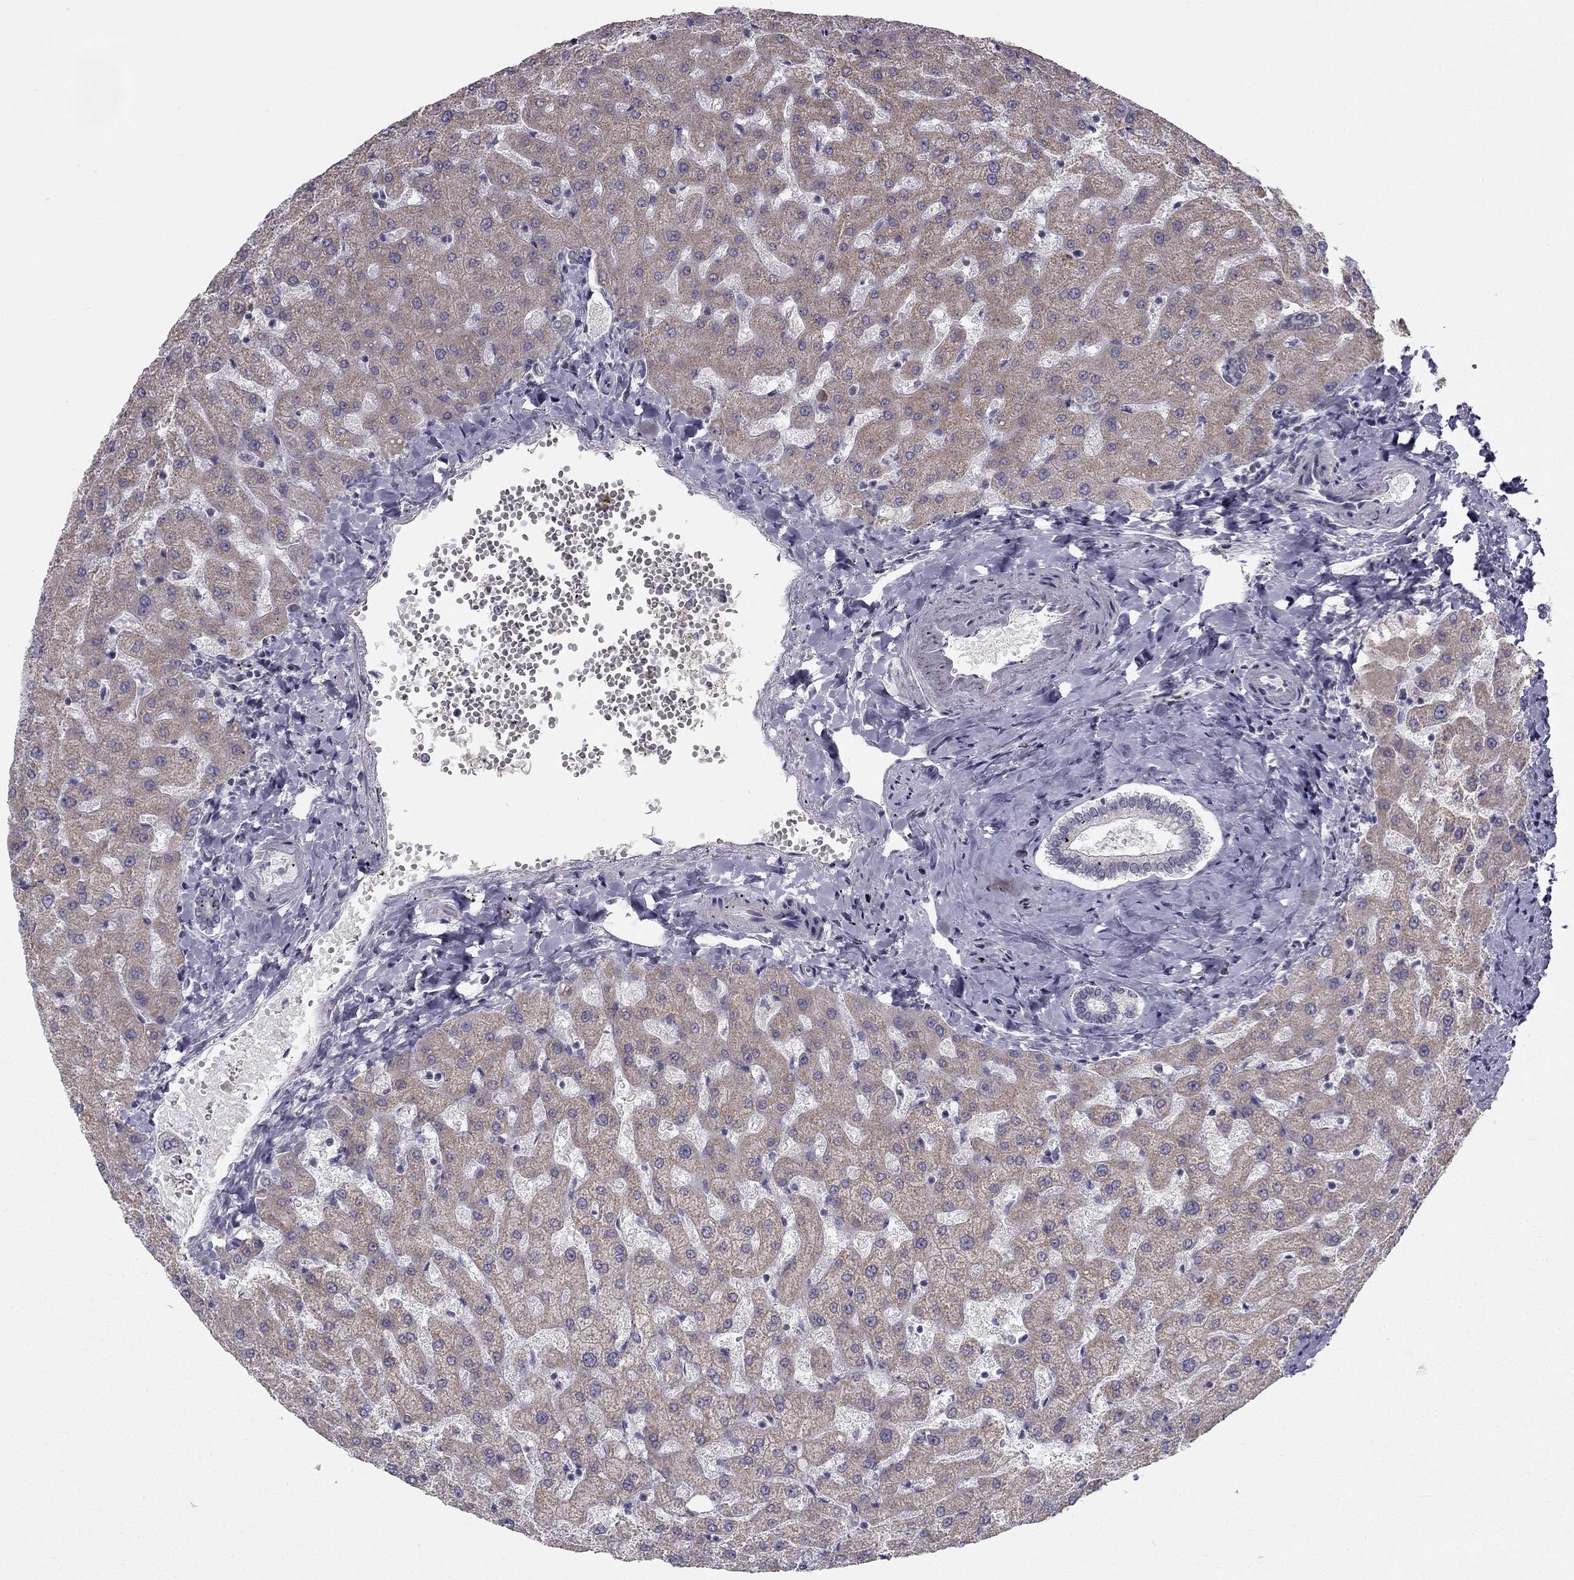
{"staining": {"intensity": "negative", "quantity": "none", "location": "none"}, "tissue": "liver", "cell_type": "Cholangiocytes", "image_type": "normal", "snomed": [{"axis": "morphology", "description": "Normal tissue, NOS"}, {"axis": "topography", "description": "Liver"}], "caption": "Immunohistochemistry image of normal liver: human liver stained with DAB shows no significant protein staining in cholangiocytes. Nuclei are stained in blue.", "gene": "C5orf49", "patient": {"sex": "female", "age": 50}}